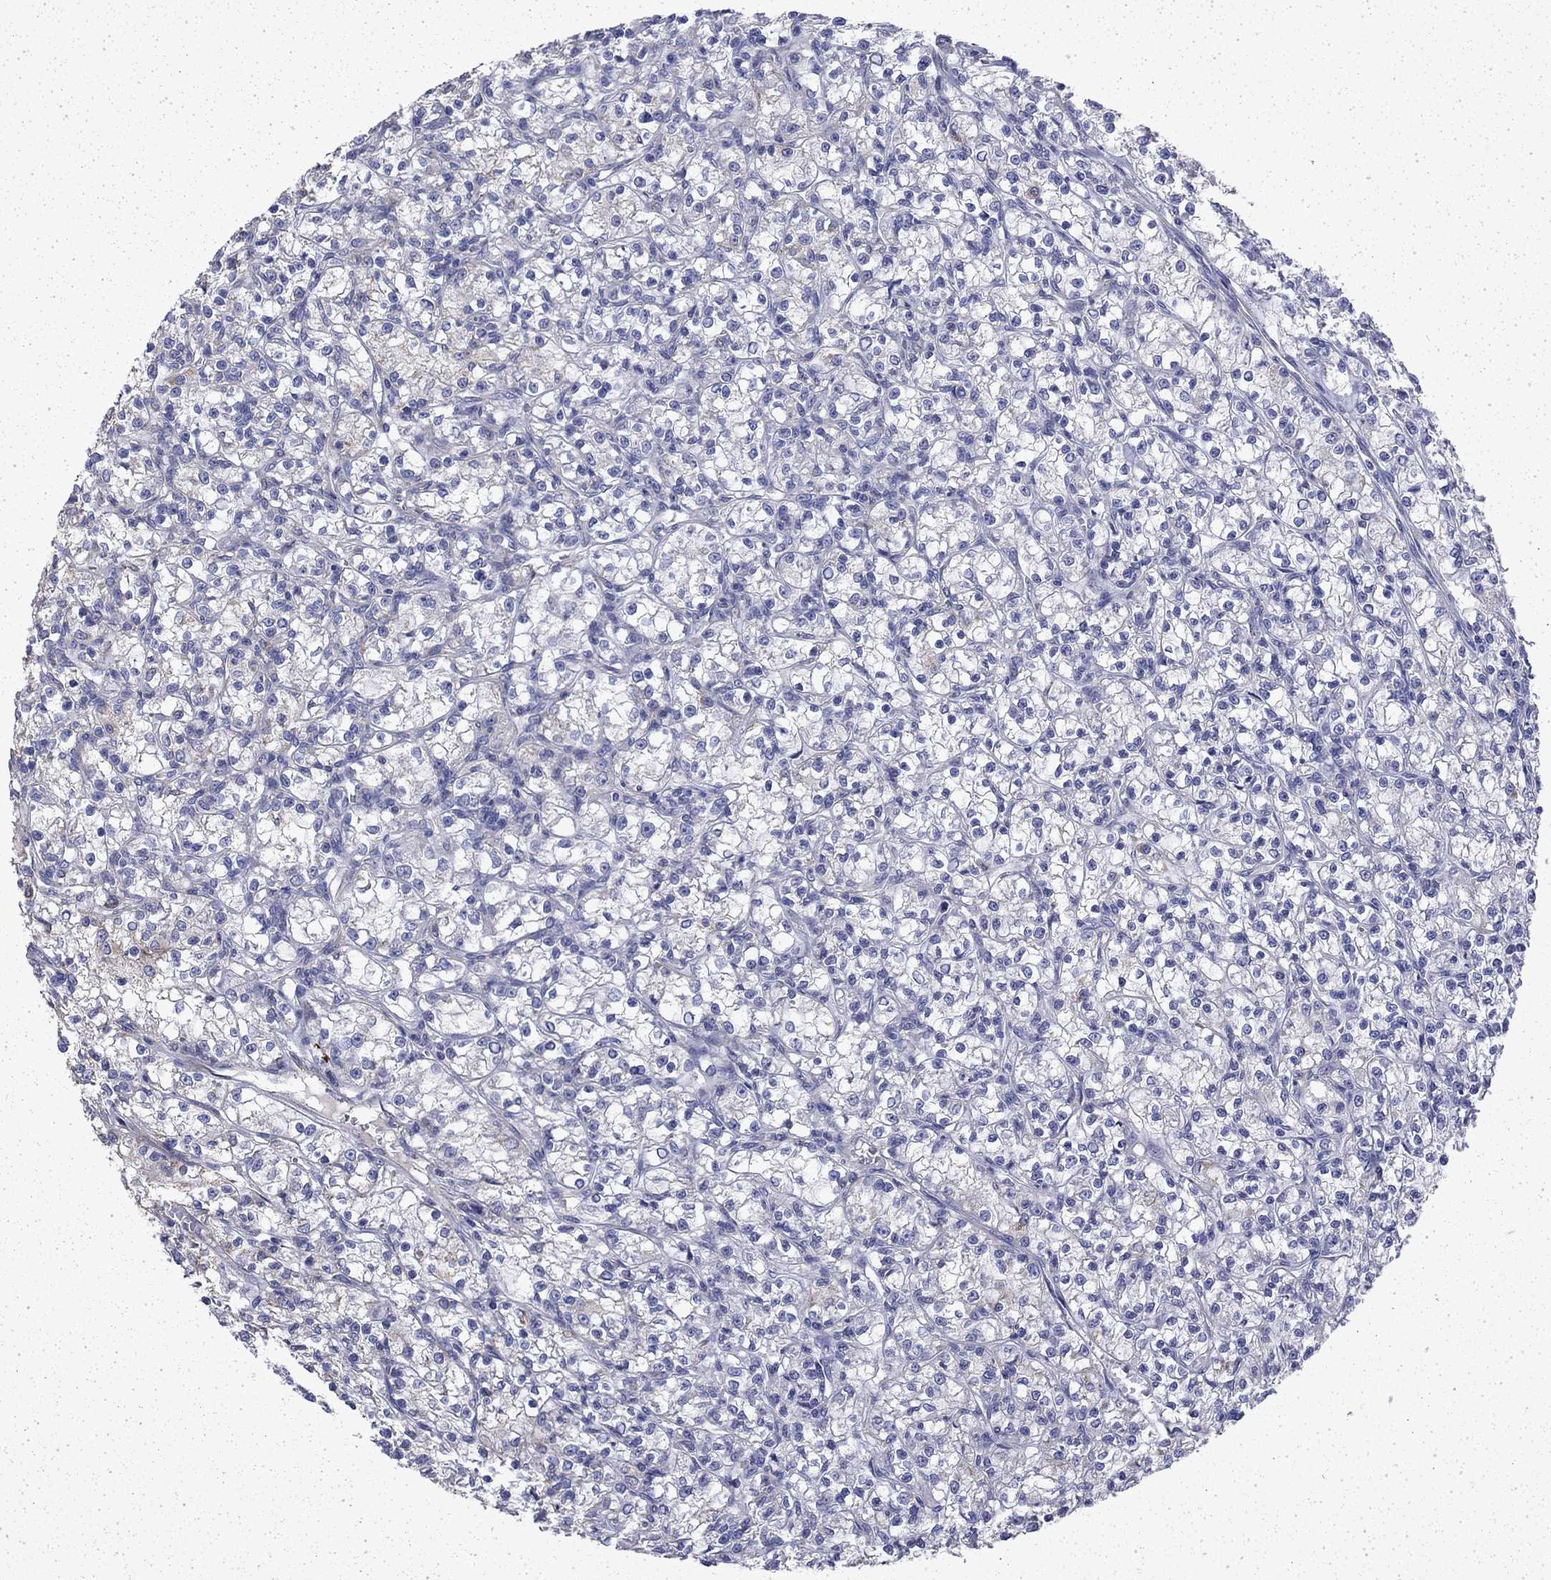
{"staining": {"intensity": "negative", "quantity": "none", "location": "none"}, "tissue": "renal cancer", "cell_type": "Tumor cells", "image_type": "cancer", "snomed": [{"axis": "morphology", "description": "Adenocarcinoma, NOS"}, {"axis": "topography", "description": "Kidney"}], "caption": "Renal cancer (adenocarcinoma) was stained to show a protein in brown. There is no significant positivity in tumor cells. (DAB (3,3'-diaminobenzidine) IHC with hematoxylin counter stain).", "gene": "DTNA", "patient": {"sex": "female", "age": 59}}